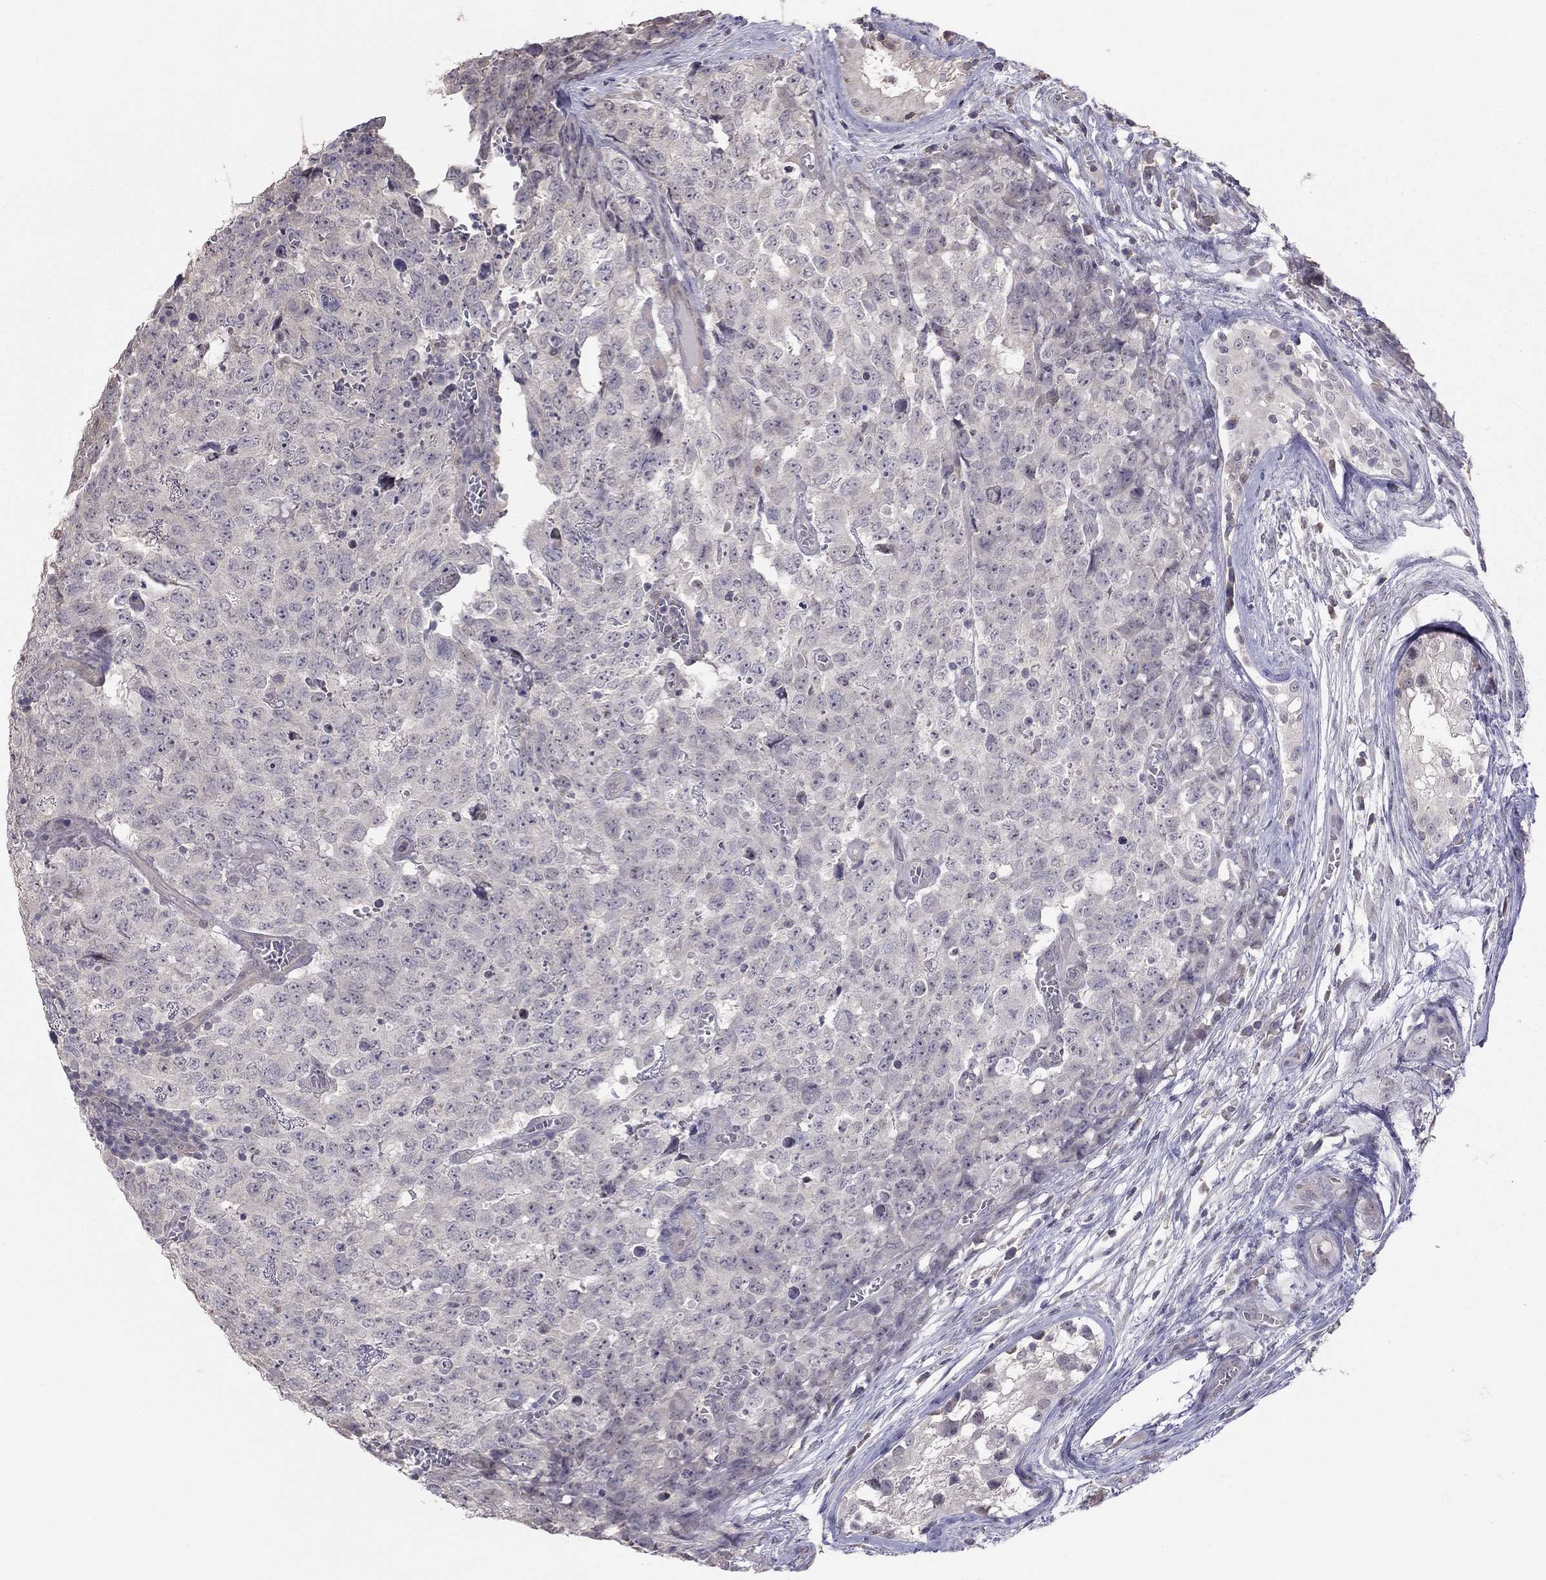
{"staining": {"intensity": "negative", "quantity": "none", "location": "none"}, "tissue": "testis cancer", "cell_type": "Tumor cells", "image_type": "cancer", "snomed": [{"axis": "morphology", "description": "Carcinoma, Embryonal, NOS"}, {"axis": "topography", "description": "Testis"}], "caption": "This is an immunohistochemistry image of human testis cancer (embryonal carcinoma). There is no positivity in tumor cells.", "gene": "HSF2BP", "patient": {"sex": "male", "age": 23}}